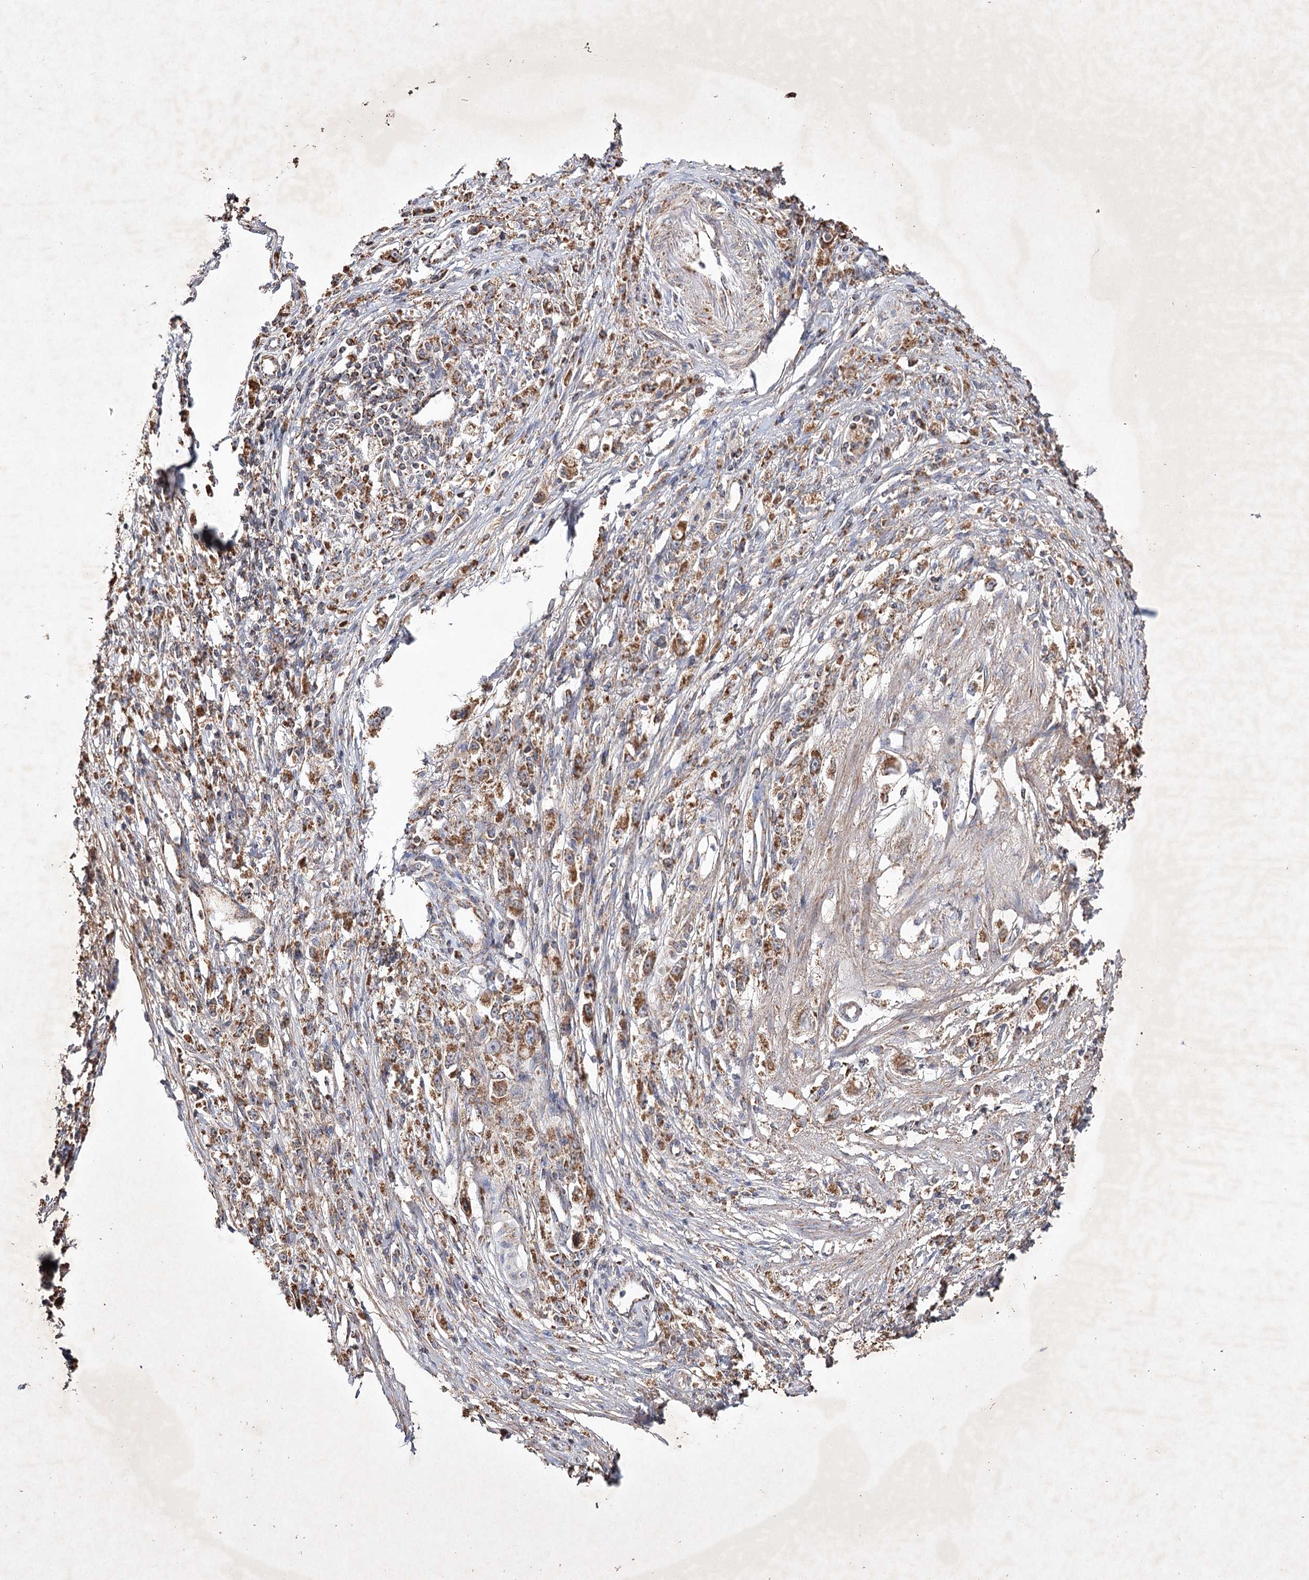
{"staining": {"intensity": "moderate", "quantity": ">75%", "location": "cytoplasmic/membranous"}, "tissue": "stomach cancer", "cell_type": "Tumor cells", "image_type": "cancer", "snomed": [{"axis": "morphology", "description": "Adenocarcinoma, NOS"}, {"axis": "topography", "description": "Stomach"}], "caption": "Immunohistochemistry photomicrograph of neoplastic tissue: human stomach cancer stained using immunohistochemistry (IHC) reveals medium levels of moderate protein expression localized specifically in the cytoplasmic/membranous of tumor cells, appearing as a cytoplasmic/membranous brown color.", "gene": "PIK3CB", "patient": {"sex": "female", "age": 59}}